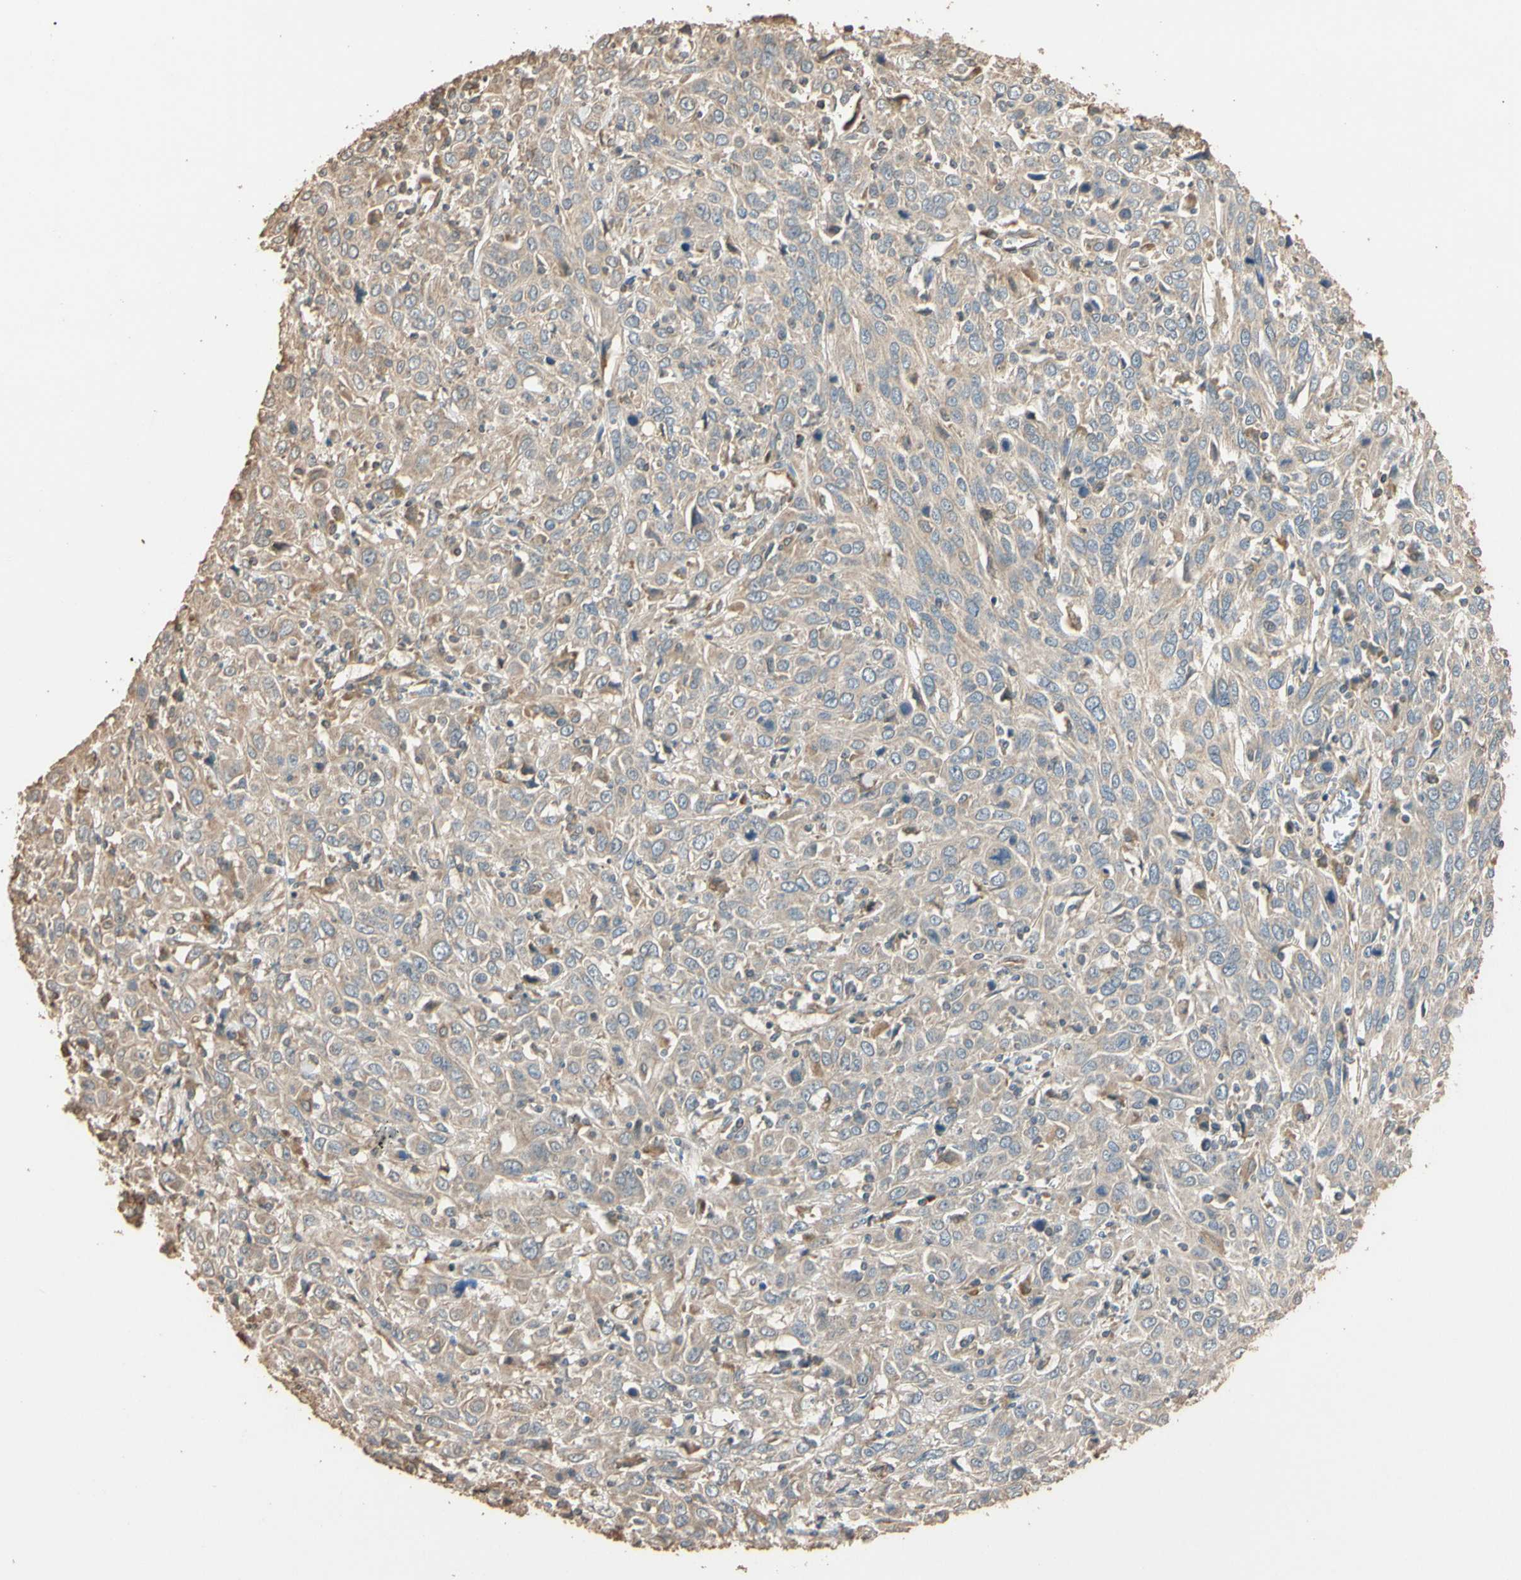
{"staining": {"intensity": "weak", "quantity": ">75%", "location": "cytoplasmic/membranous"}, "tissue": "cervical cancer", "cell_type": "Tumor cells", "image_type": "cancer", "snomed": [{"axis": "morphology", "description": "Squamous cell carcinoma, NOS"}, {"axis": "topography", "description": "Cervix"}], "caption": "Cervical cancer (squamous cell carcinoma) stained with DAB (3,3'-diaminobenzidine) immunohistochemistry shows low levels of weak cytoplasmic/membranous staining in approximately >75% of tumor cells.", "gene": "STX18", "patient": {"sex": "female", "age": 46}}